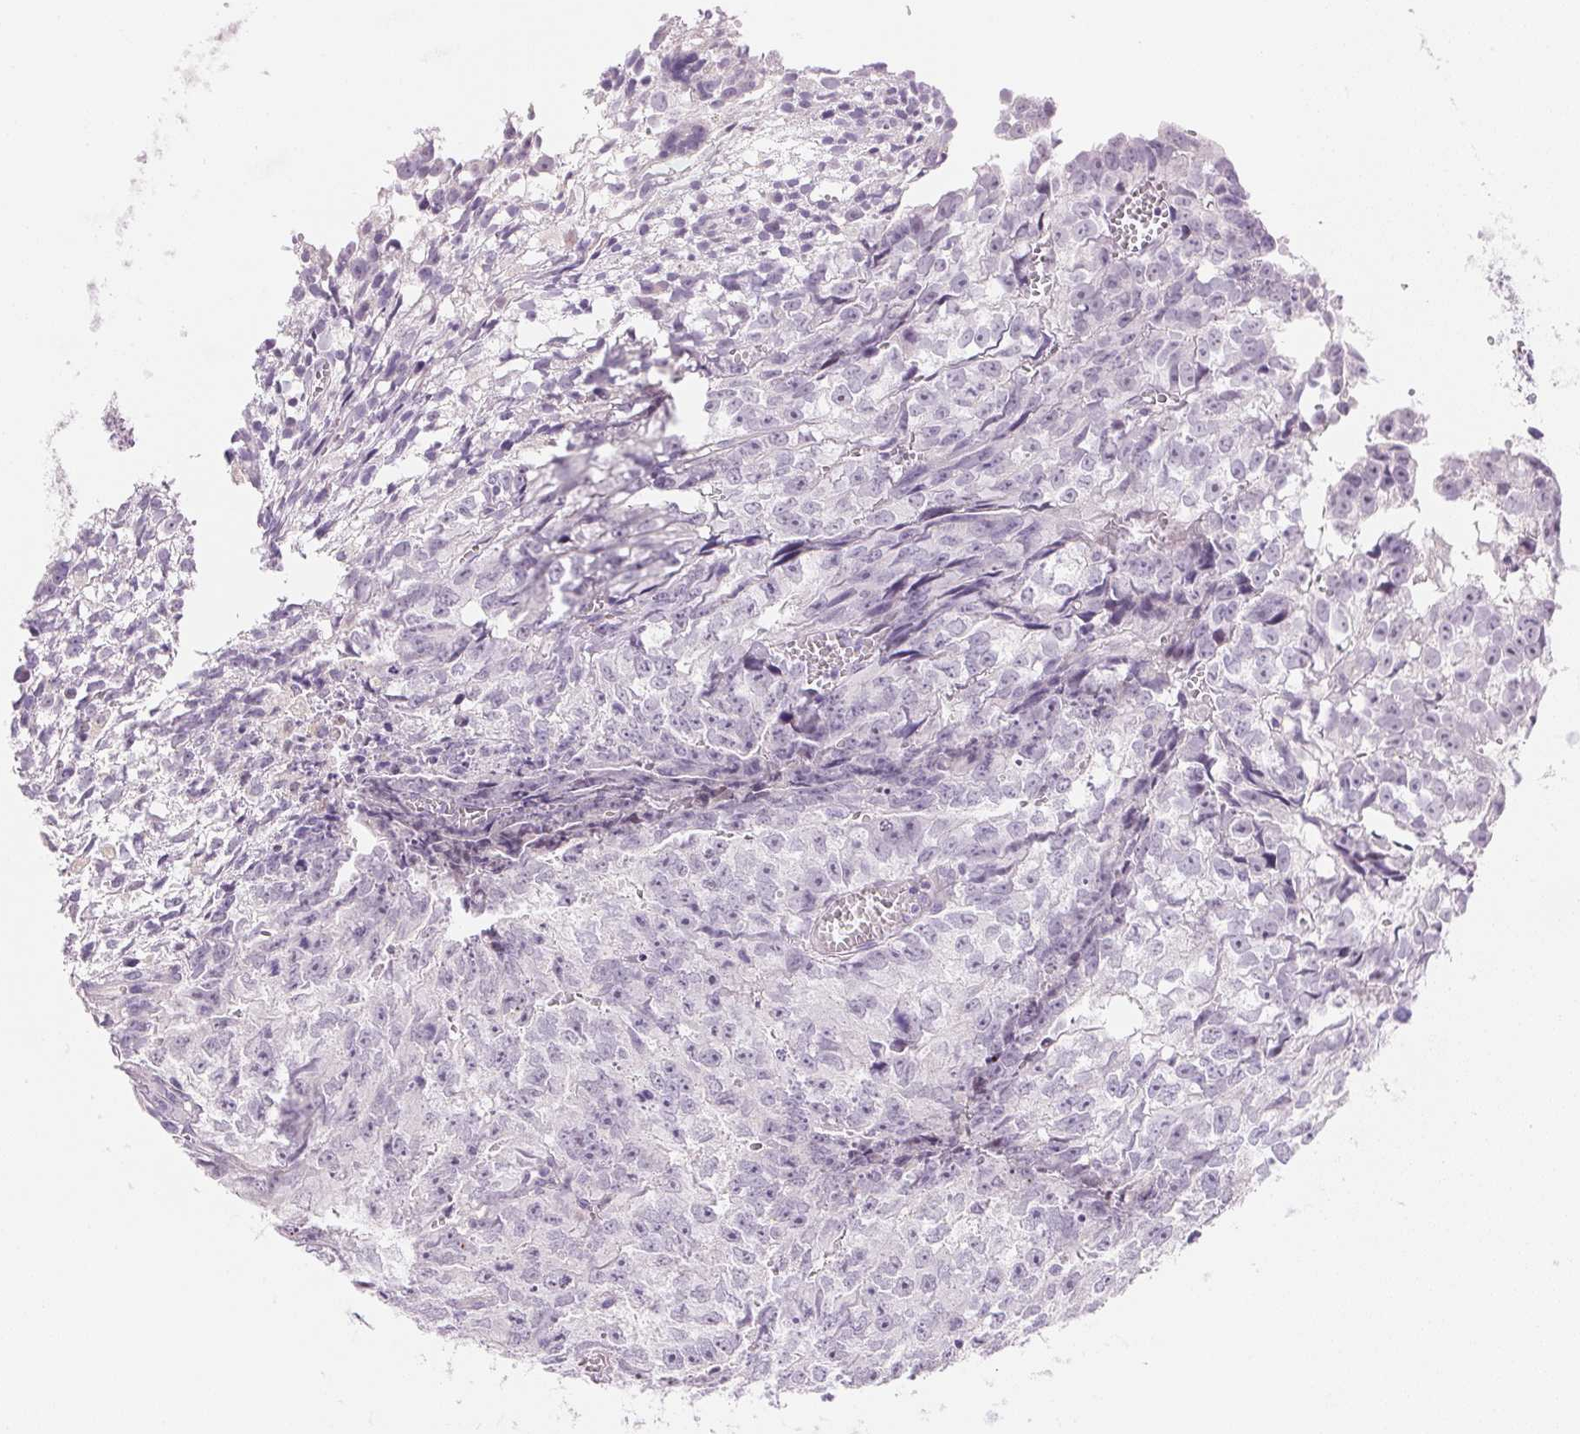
{"staining": {"intensity": "negative", "quantity": "none", "location": "none"}, "tissue": "testis cancer", "cell_type": "Tumor cells", "image_type": "cancer", "snomed": [{"axis": "morphology", "description": "Carcinoma, Embryonal, NOS"}, {"axis": "morphology", "description": "Teratoma, malignant, NOS"}, {"axis": "topography", "description": "Testis"}], "caption": "Tumor cells show no significant protein staining in testis malignant teratoma. (DAB immunohistochemistry (IHC), high magnification).", "gene": "TEKT1", "patient": {"sex": "male", "age": 24}}